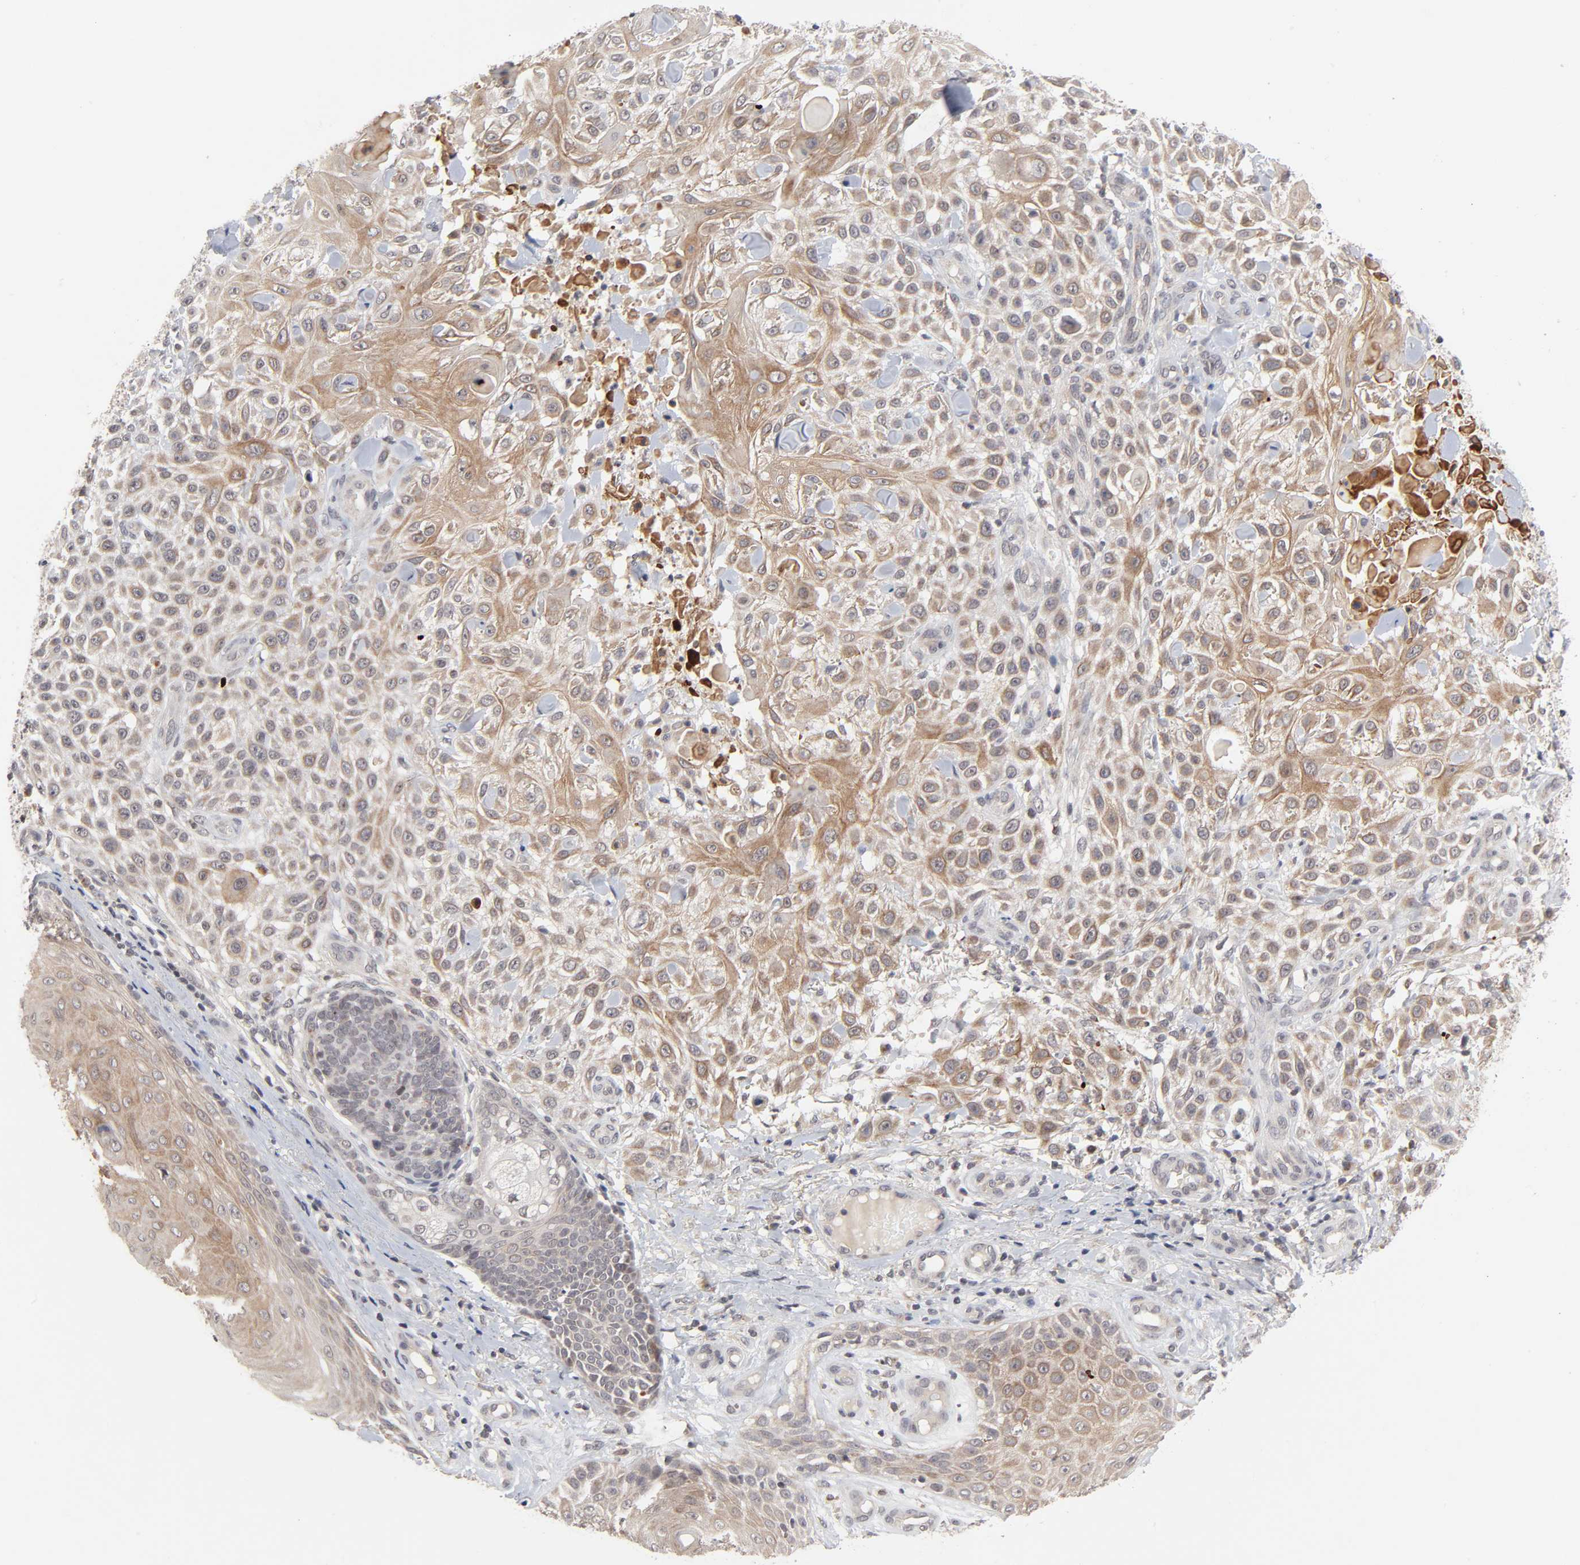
{"staining": {"intensity": "moderate", "quantity": ">75%", "location": "cytoplasmic/membranous"}, "tissue": "skin cancer", "cell_type": "Tumor cells", "image_type": "cancer", "snomed": [{"axis": "morphology", "description": "Squamous cell carcinoma, NOS"}, {"axis": "topography", "description": "Skin"}], "caption": "Protein analysis of skin cancer tissue exhibits moderate cytoplasmic/membranous expression in approximately >75% of tumor cells.", "gene": "AUH", "patient": {"sex": "female", "age": 42}}